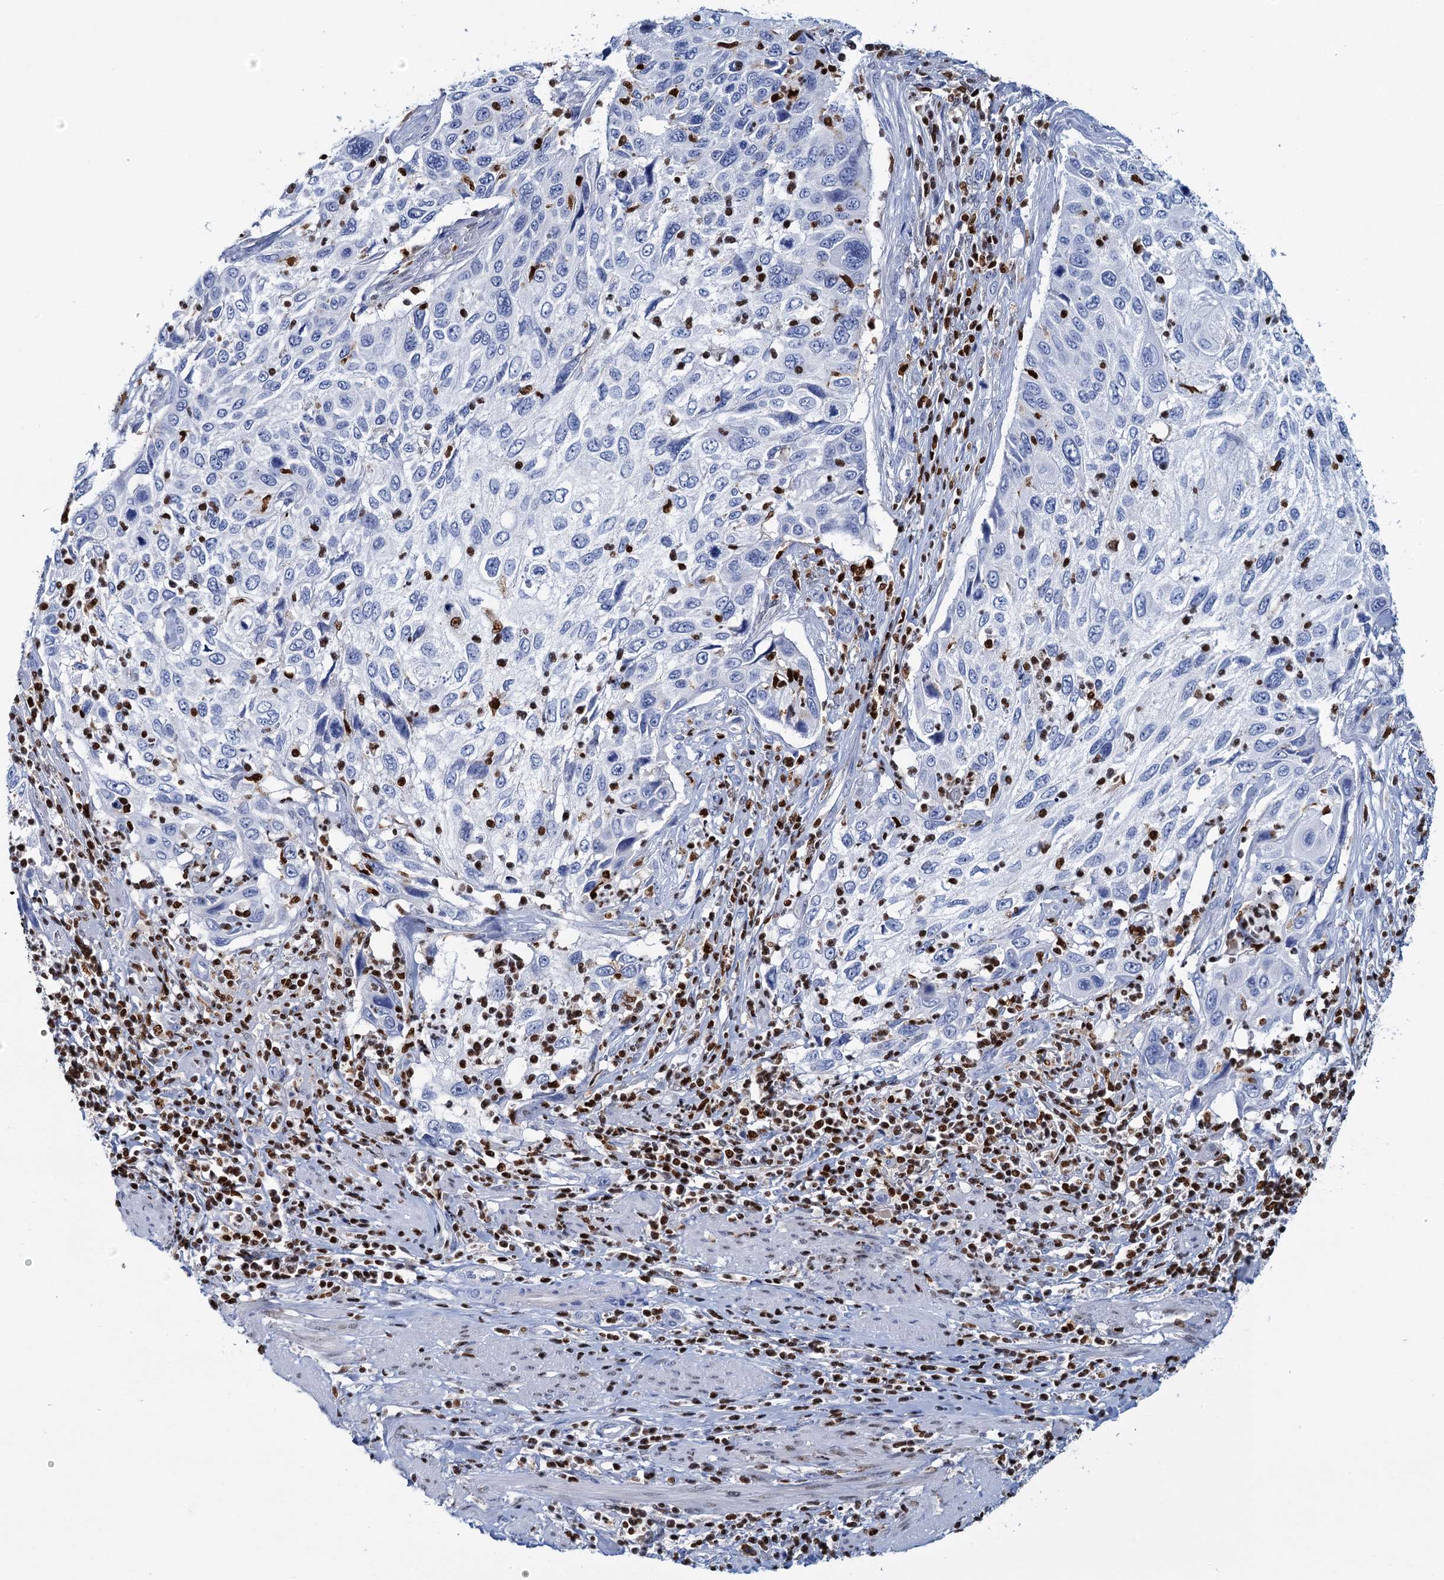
{"staining": {"intensity": "negative", "quantity": "none", "location": "none"}, "tissue": "cervical cancer", "cell_type": "Tumor cells", "image_type": "cancer", "snomed": [{"axis": "morphology", "description": "Squamous cell carcinoma, NOS"}, {"axis": "topography", "description": "Cervix"}], "caption": "The histopathology image displays no staining of tumor cells in squamous cell carcinoma (cervical).", "gene": "CELF2", "patient": {"sex": "female", "age": 70}}